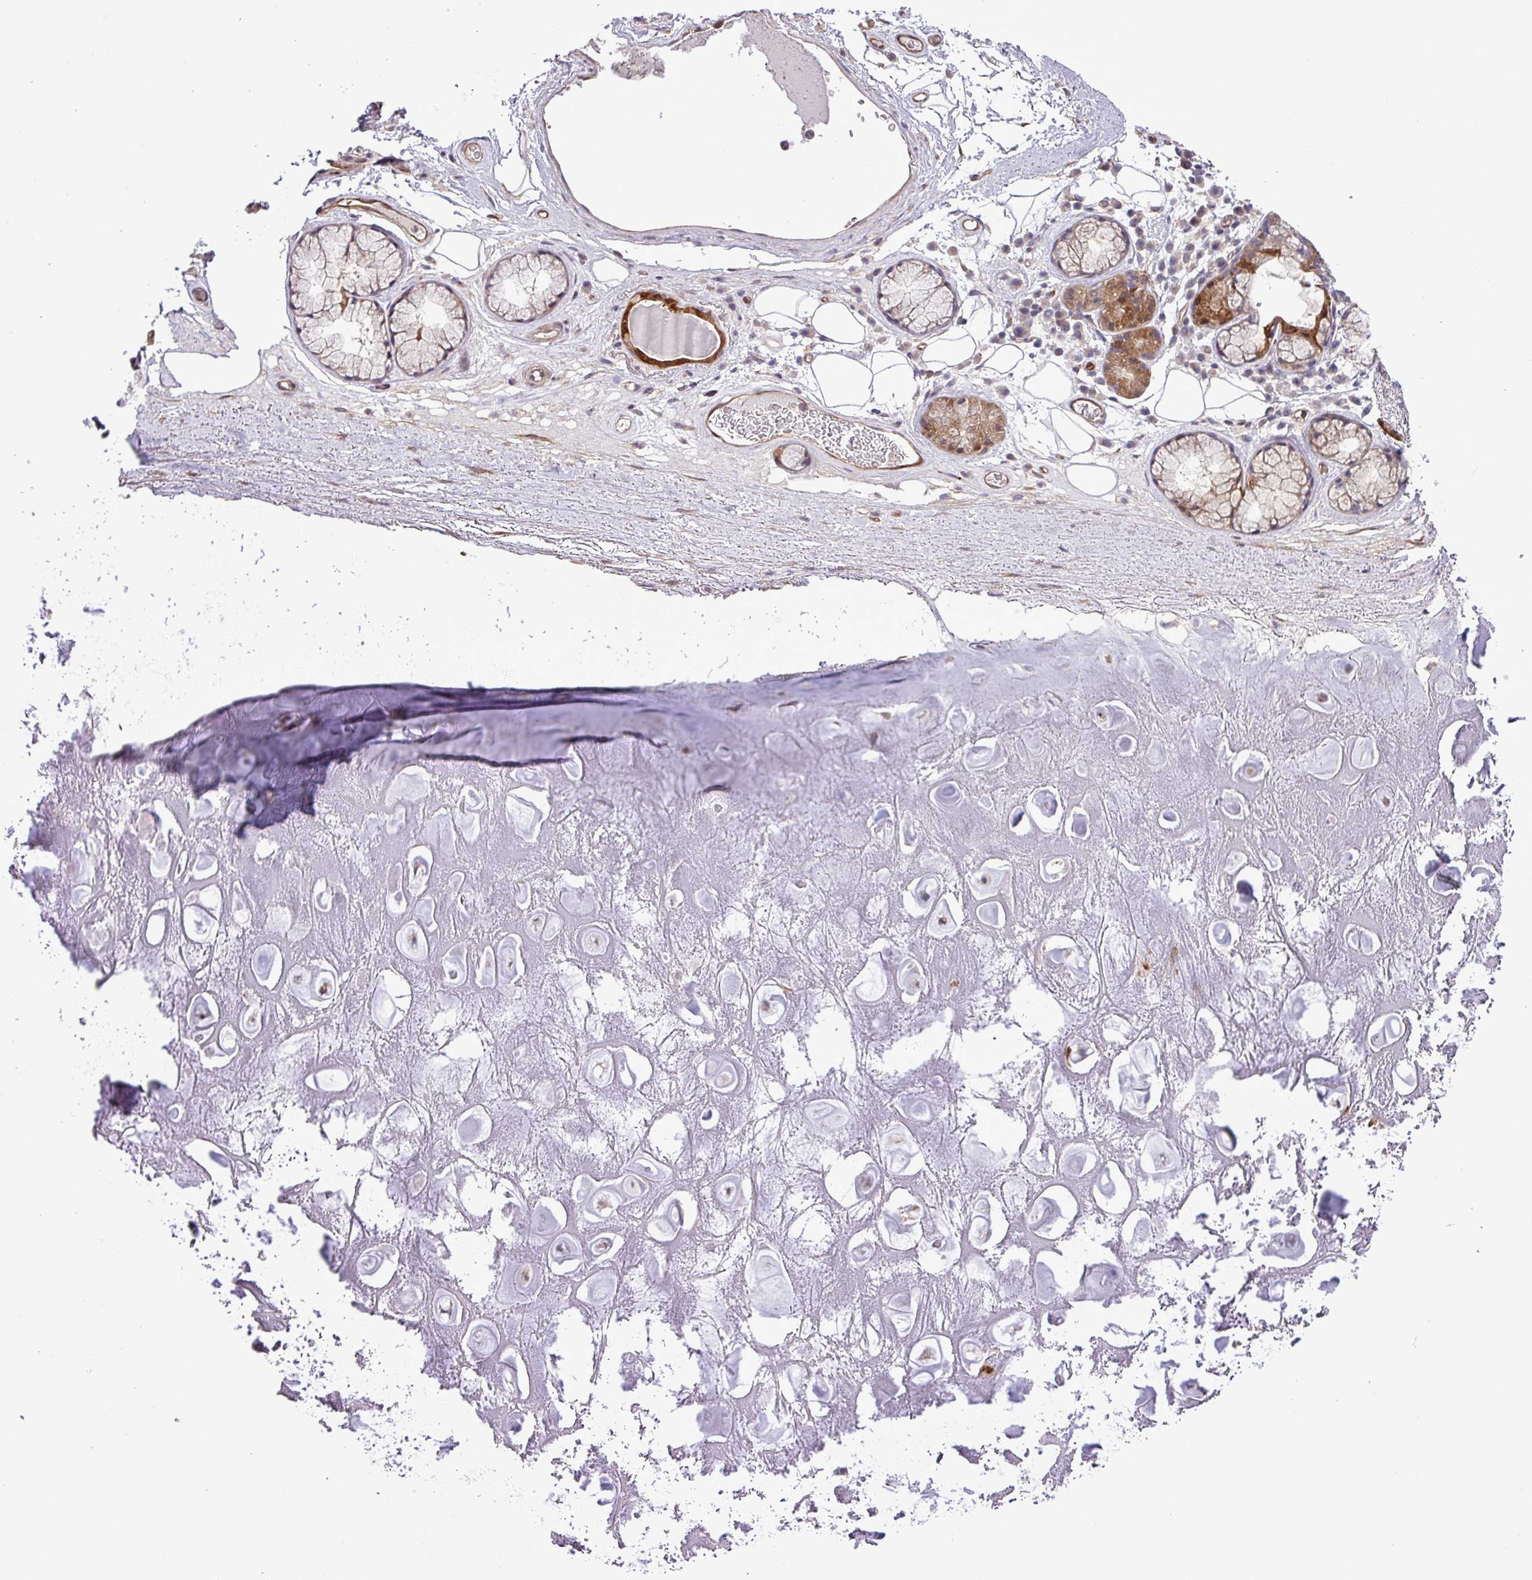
{"staining": {"intensity": "negative", "quantity": "none", "location": "none"}, "tissue": "adipose tissue", "cell_type": "Adipocytes", "image_type": "normal", "snomed": [{"axis": "morphology", "description": "Normal tissue, NOS"}, {"axis": "topography", "description": "Cartilage tissue"}], "caption": "The immunohistochemistry image has no significant expression in adipocytes of adipose tissue.", "gene": "CARHSP1", "patient": {"sex": "male", "age": 81}}